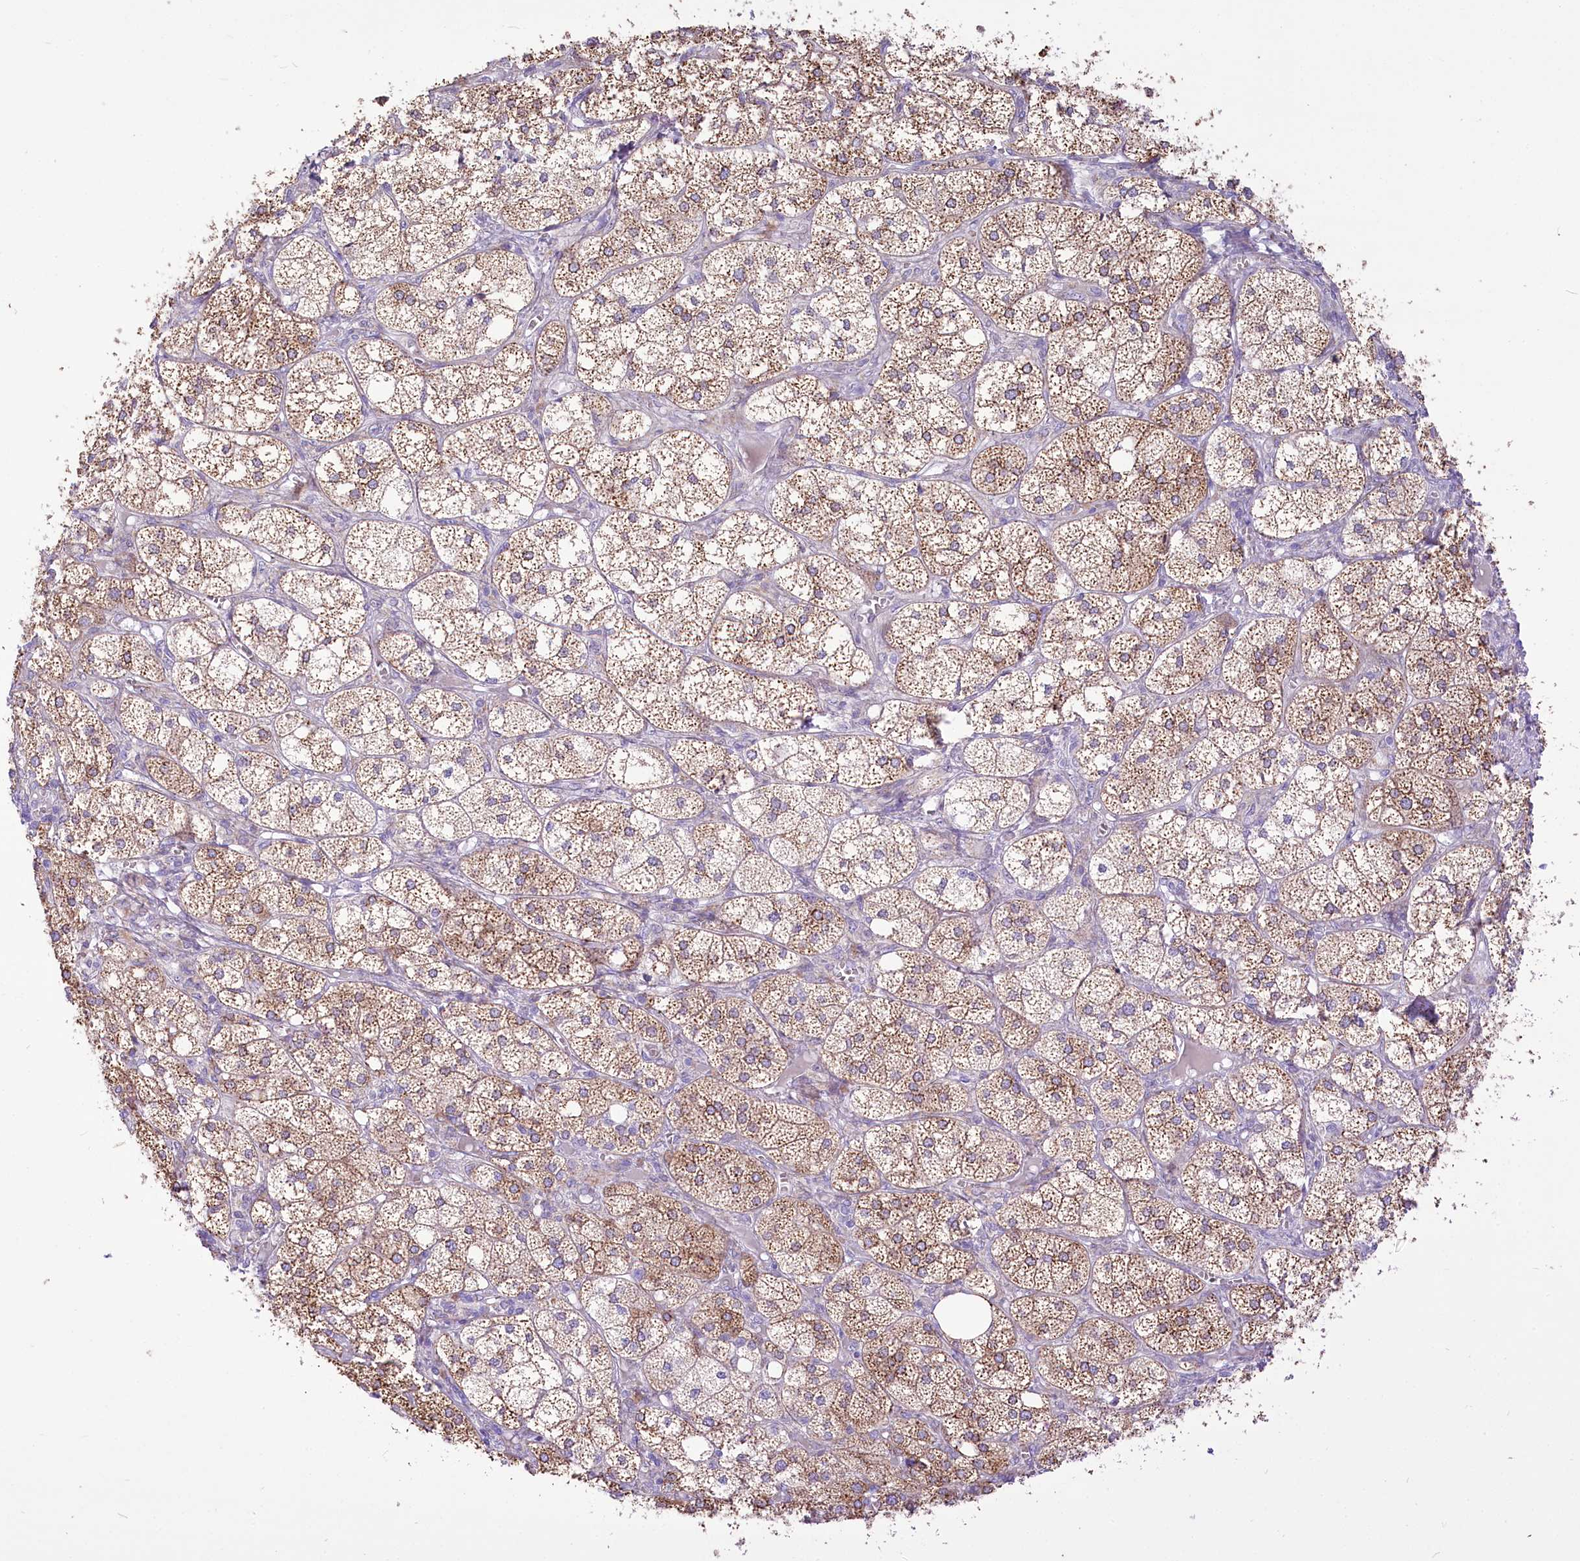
{"staining": {"intensity": "moderate", "quantity": ">75%", "location": "cytoplasmic/membranous"}, "tissue": "adrenal gland", "cell_type": "Glandular cells", "image_type": "normal", "snomed": [{"axis": "morphology", "description": "Normal tissue, NOS"}, {"axis": "topography", "description": "Adrenal gland"}], "caption": "Immunohistochemical staining of unremarkable adrenal gland shows medium levels of moderate cytoplasmic/membranous expression in approximately >75% of glandular cells. Using DAB (3,3'-diaminobenzidine) (brown) and hematoxylin (blue) stains, captured at high magnification using brightfield microscopy.", "gene": "STT3B", "patient": {"sex": "female", "age": 61}}